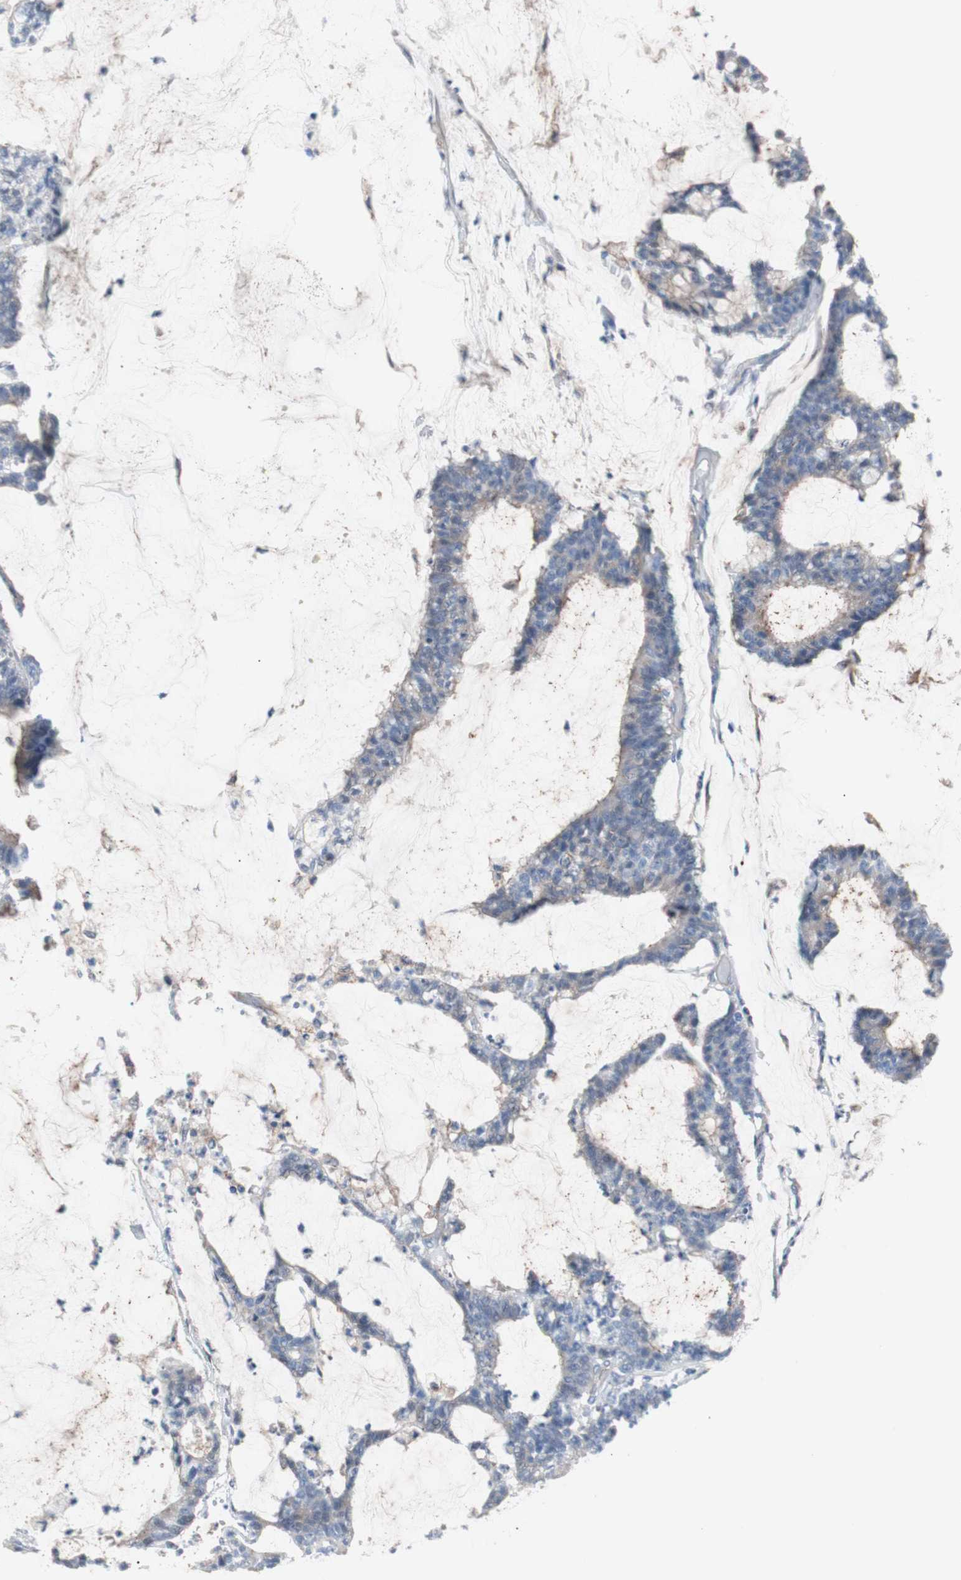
{"staining": {"intensity": "weak", "quantity": "25%-75%", "location": "cytoplasmic/membranous"}, "tissue": "colorectal cancer", "cell_type": "Tumor cells", "image_type": "cancer", "snomed": [{"axis": "morphology", "description": "Adenocarcinoma, NOS"}, {"axis": "topography", "description": "Colon"}], "caption": "About 25%-75% of tumor cells in human colorectal adenocarcinoma reveal weak cytoplasmic/membranous protein staining as visualized by brown immunohistochemical staining.", "gene": "CD81", "patient": {"sex": "female", "age": 84}}